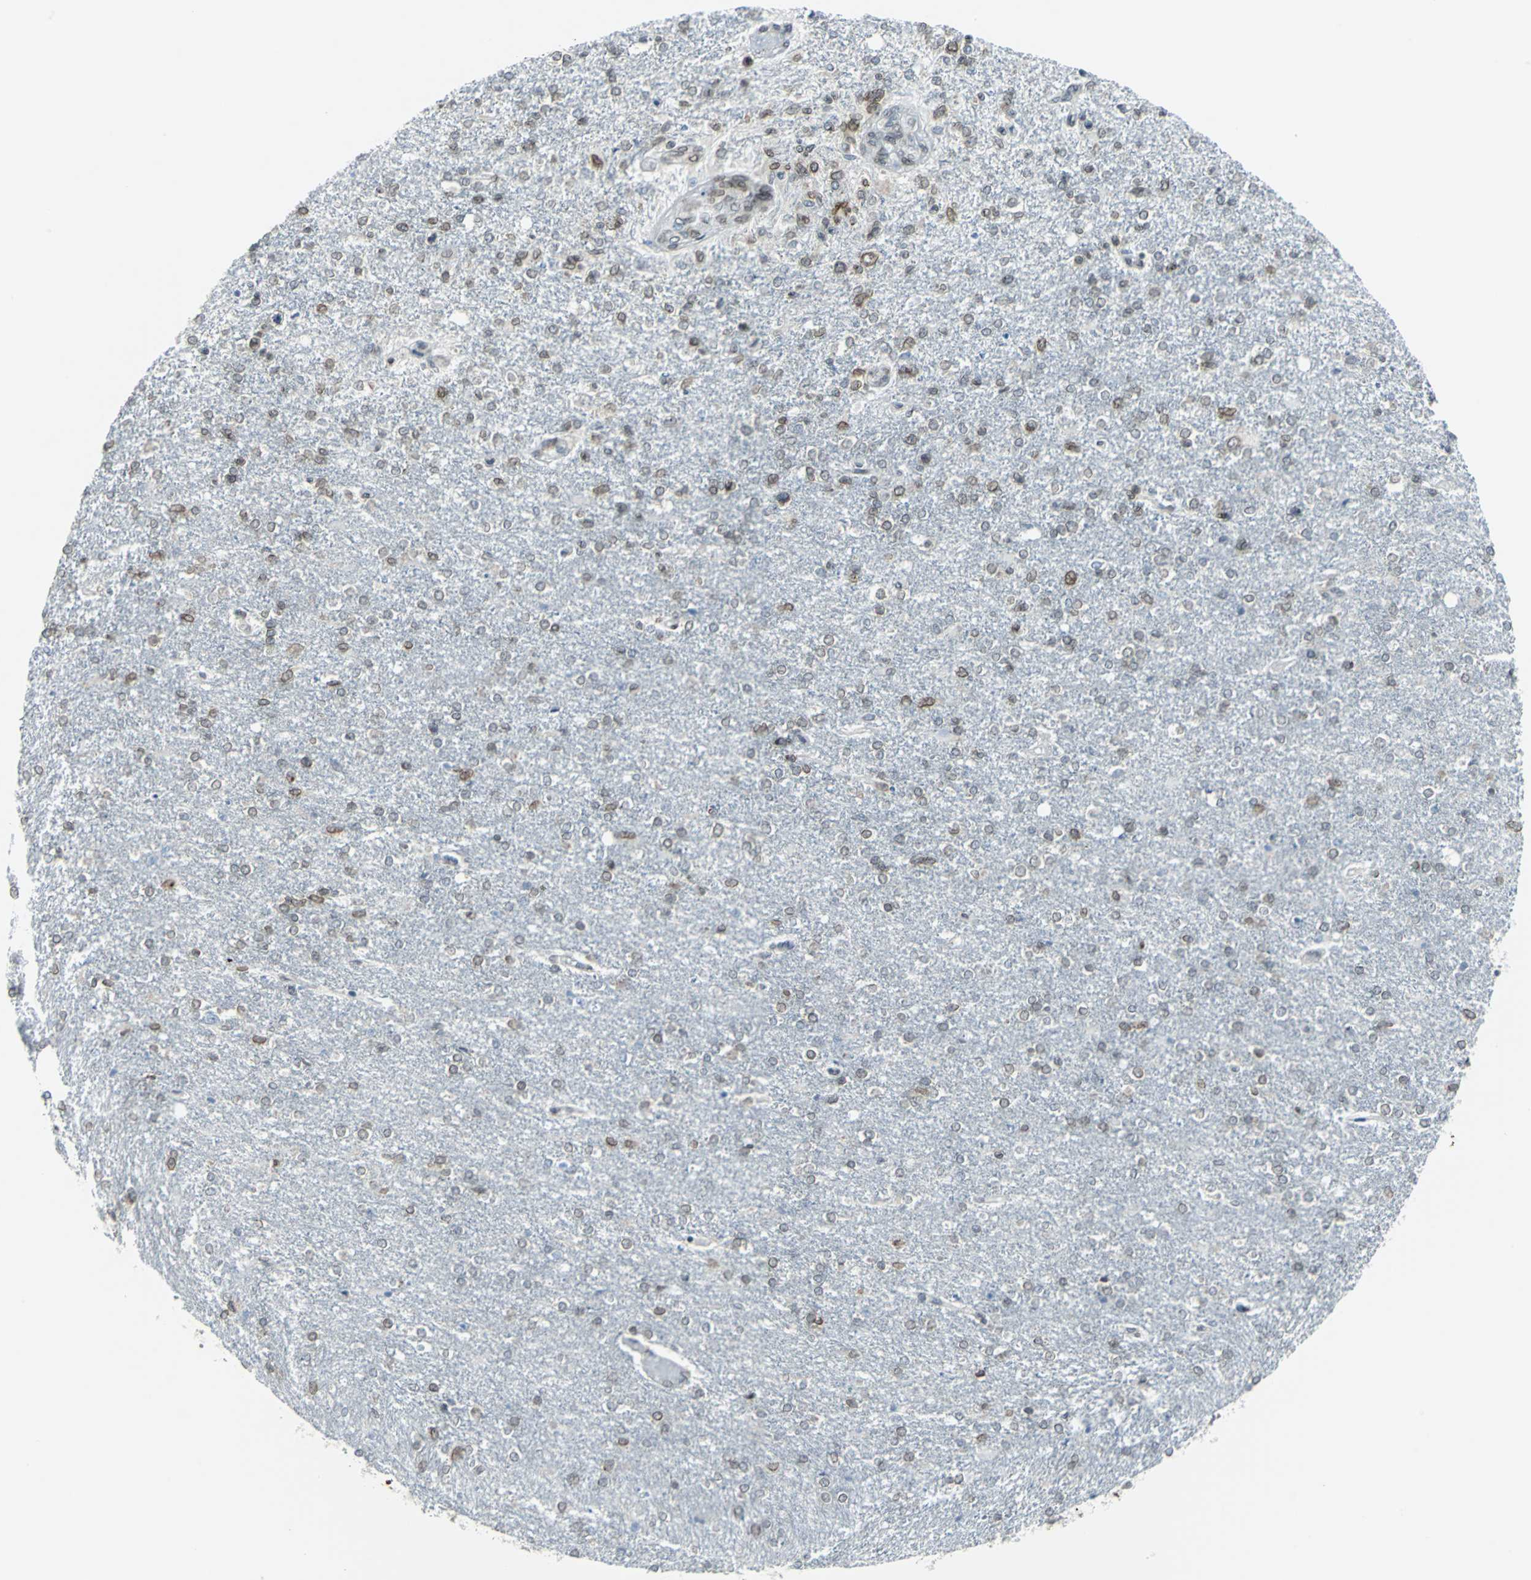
{"staining": {"intensity": "moderate", "quantity": ">75%", "location": "cytoplasmic/membranous,nuclear"}, "tissue": "glioma", "cell_type": "Tumor cells", "image_type": "cancer", "snomed": [{"axis": "morphology", "description": "Glioma, malignant, High grade"}, {"axis": "topography", "description": "Cerebral cortex"}], "caption": "A brown stain highlights moderate cytoplasmic/membranous and nuclear positivity of a protein in human malignant high-grade glioma tumor cells.", "gene": "SNUPN", "patient": {"sex": "male", "age": 76}}